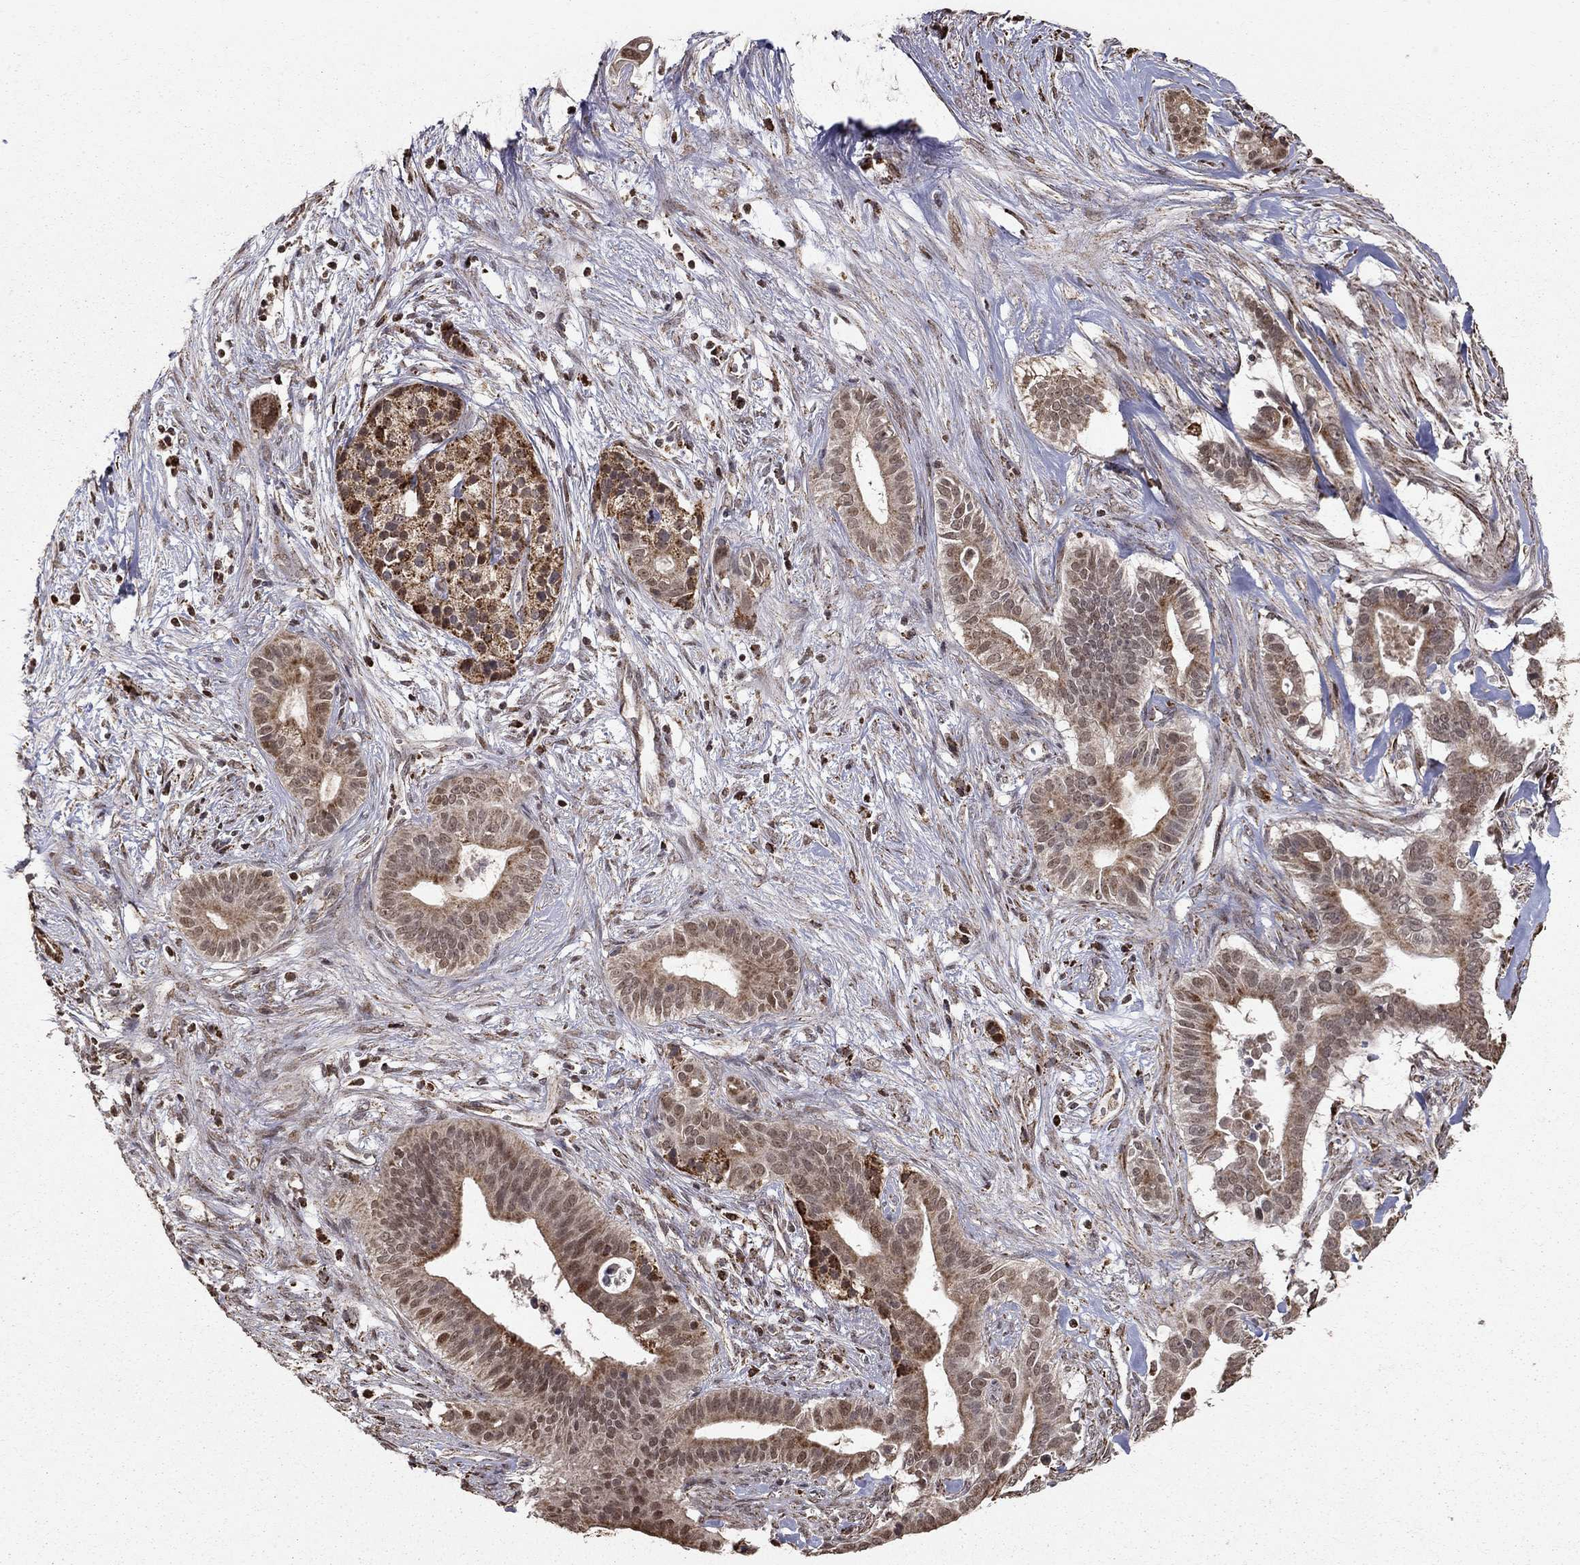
{"staining": {"intensity": "moderate", "quantity": ">75%", "location": "cytoplasmic/membranous"}, "tissue": "pancreatic cancer", "cell_type": "Tumor cells", "image_type": "cancer", "snomed": [{"axis": "morphology", "description": "Adenocarcinoma, NOS"}, {"axis": "topography", "description": "Pancreas"}], "caption": "An immunohistochemistry (IHC) histopathology image of tumor tissue is shown. Protein staining in brown shows moderate cytoplasmic/membranous positivity in pancreatic cancer (adenocarcinoma) within tumor cells.", "gene": "ACOT13", "patient": {"sex": "male", "age": 61}}